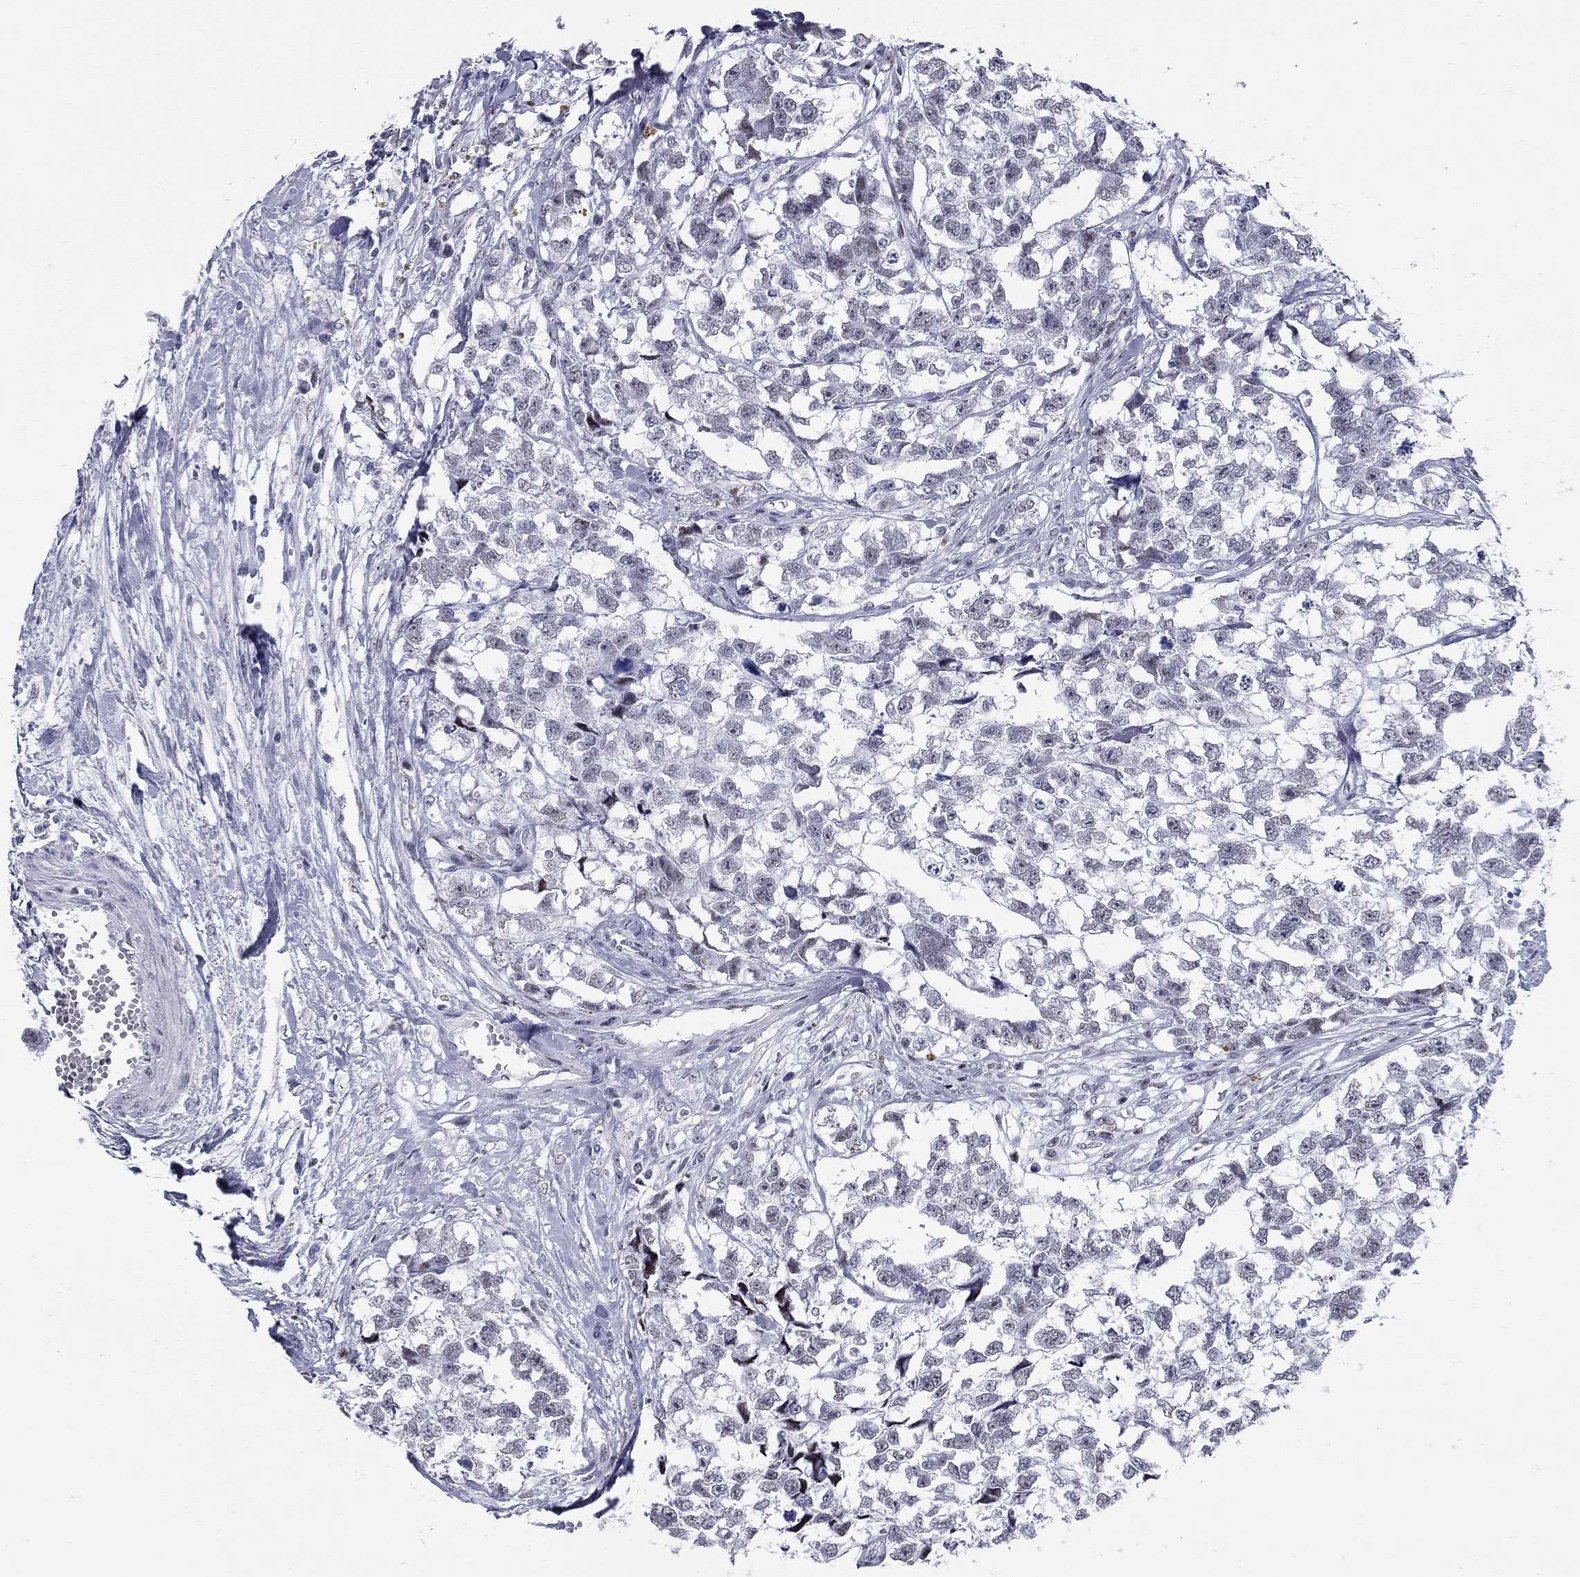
{"staining": {"intensity": "negative", "quantity": "none", "location": "none"}, "tissue": "testis cancer", "cell_type": "Tumor cells", "image_type": "cancer", "snomed": [{"axis": "morphology", "description": "Carcinoma, Embryonal, NOS"}, {"axis": "morphology", "description": "Teratoma, malignant, NOS"}, {"axis": "topography", "description": "Testis"}], "caption": "Testis cancer was stained to show a protein in brown. There is no significant expression in tumor cells.", "gene": "ASF1B", "patient": {"sex": "male", "age": 44}}